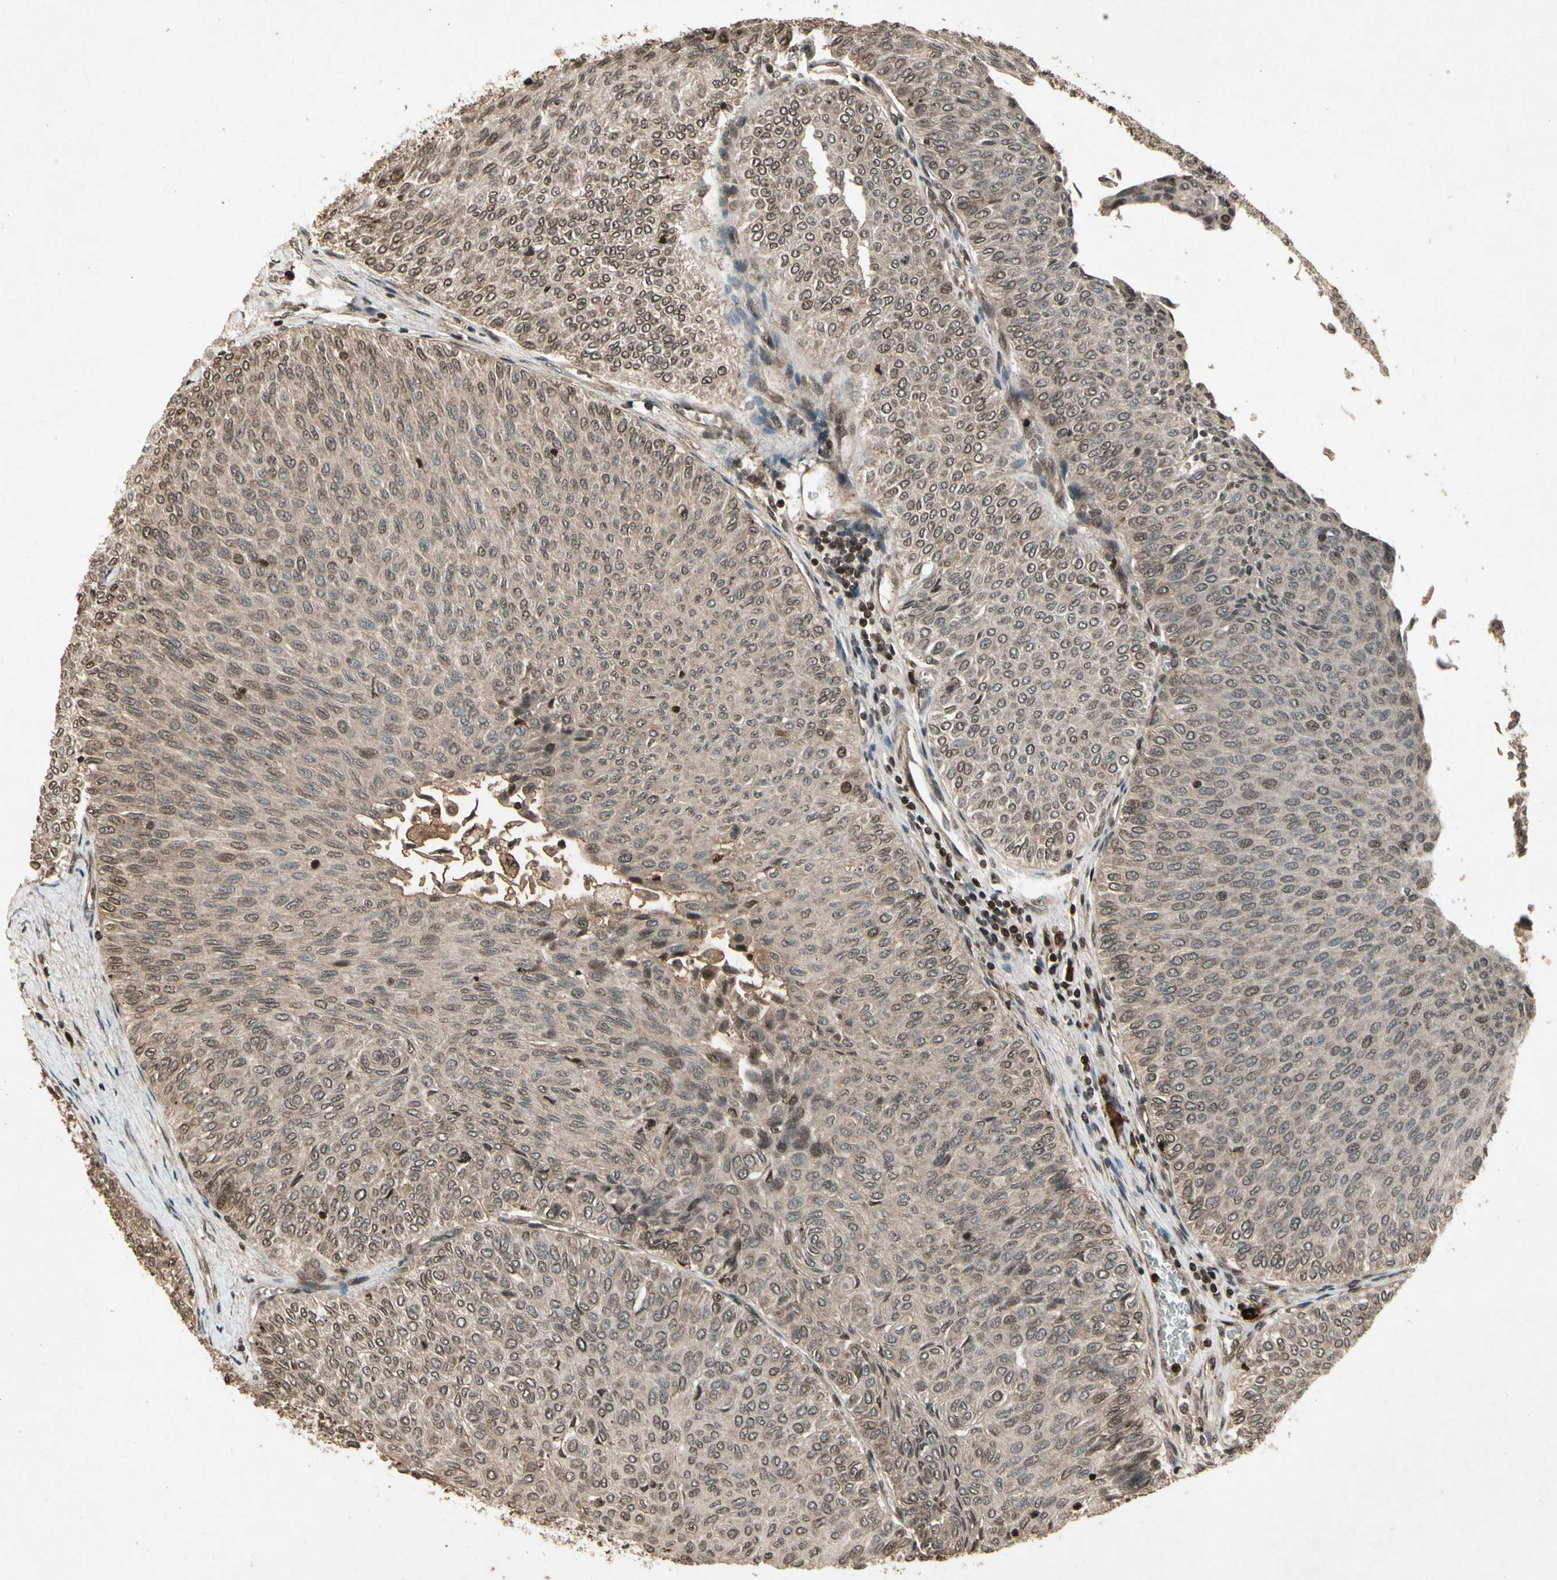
{"staining": {"intensity": "moderate", "quantity": ">75%", "location": "cytoplasmic/membranous"}, "tissue": "urothelial cancer", "cell_type": "Tumor cells", "image_type": "cancer", "snomed": [{"axis": "morphology", "description": "Urothelial carcinoma, Low grade"}, {"axis": "topography", "description": "Urinary bladder"}], "caption": "Immunohistochemistry histopathology image of neoplastic tissue: human urothelial carcinoma (low-grade) stained using immunohistochemistry shows medium levels of moderate protein expression localized specifically in the cytoplasmic/membranous of tumor cells, appearing as a cytoplasmic/membranous brown color.", "gene": "GLRX", "patient": {"sex": "male", "age": 78}}